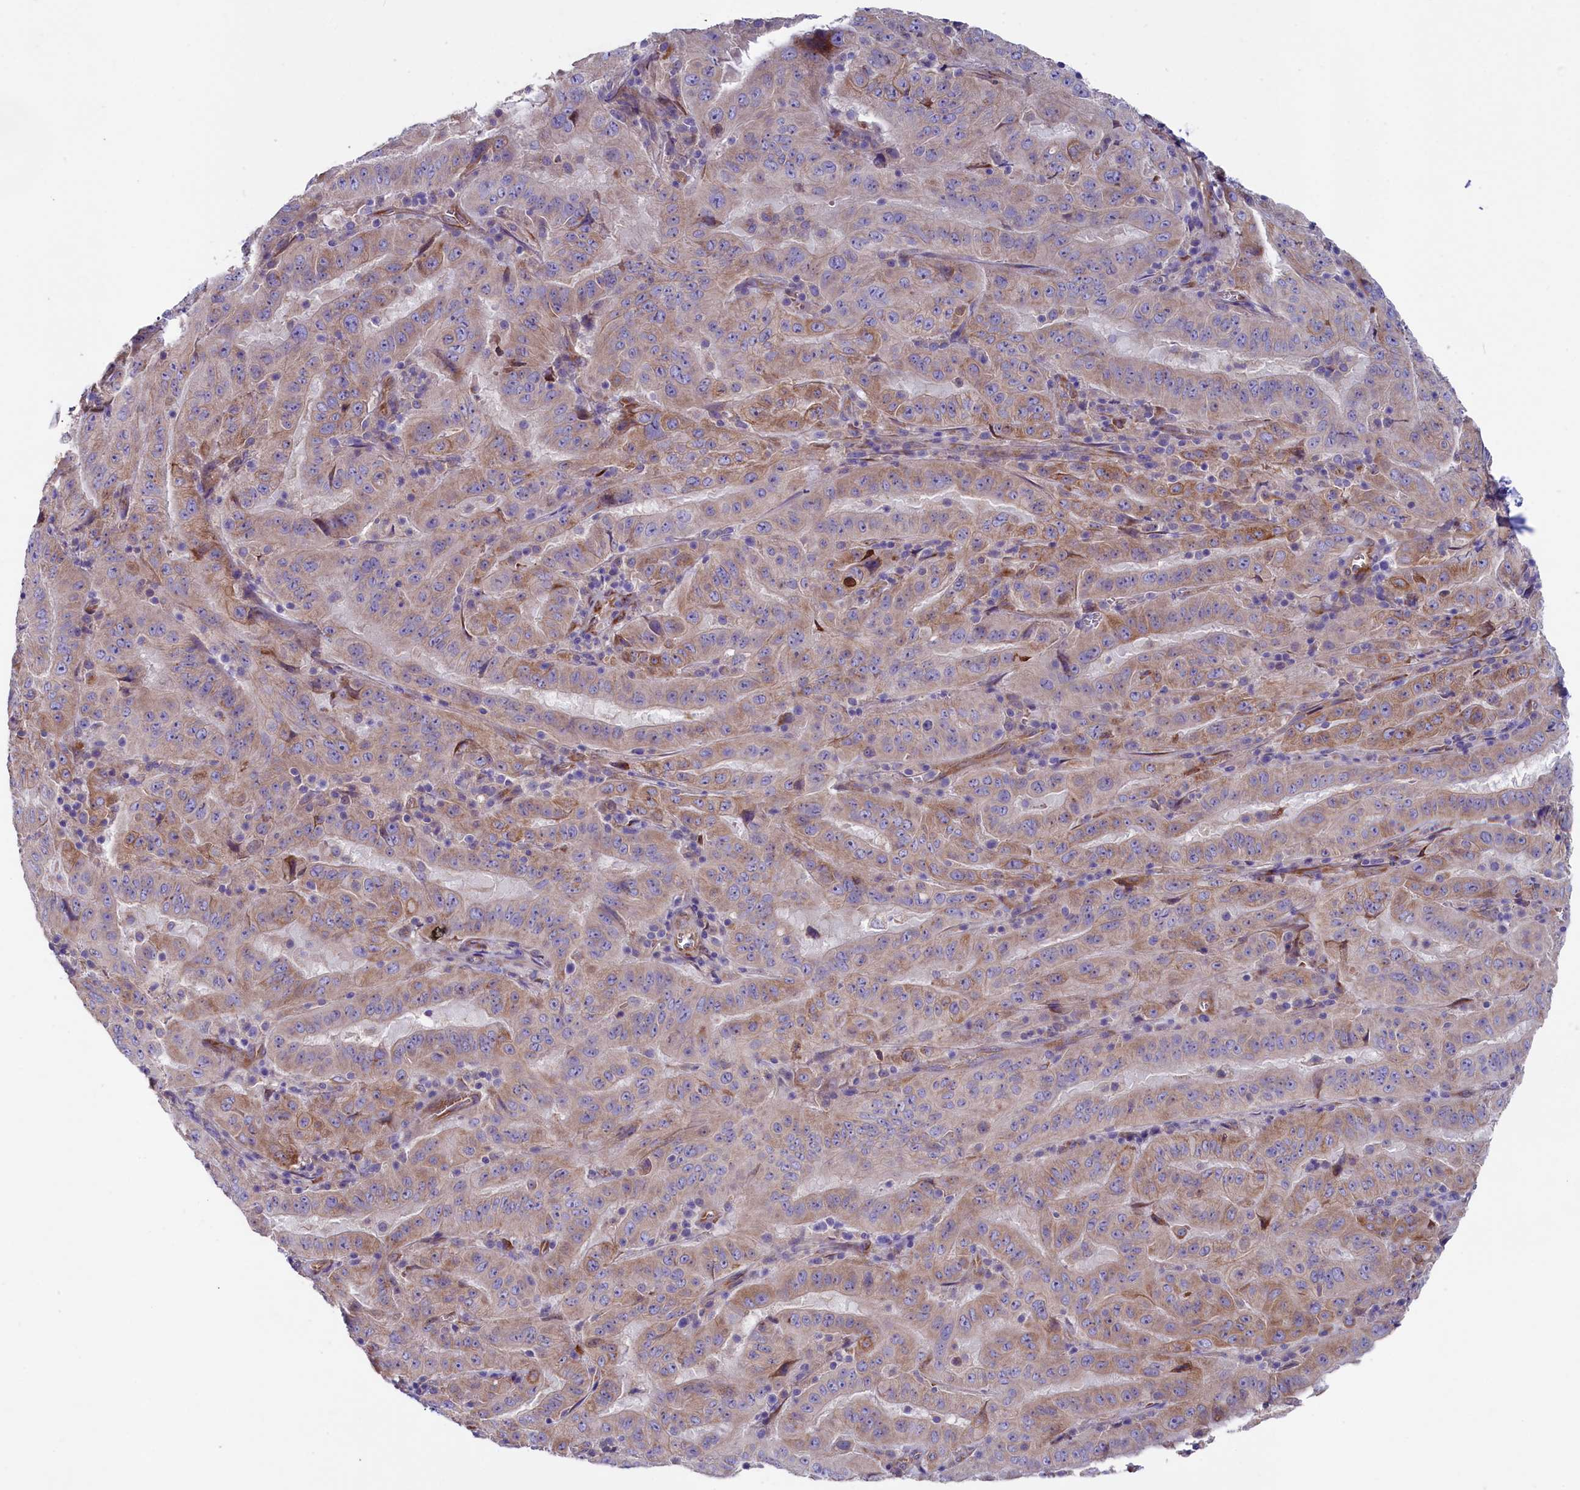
{"staining": {"intensity": "weak", "quantity": "25%-75%", "location": "cytoplasmic/membranous"}, "tissue": "pancreatic cancer", "cell_type": "Tumor cells", "image_type": "cancer", "snomed": [{"axis": "morphology", "description": "Adenocarcinoma, NOS"}, {"axis": "topography", "description": "Pancreas"}], "caption": "The immunohistochemical stain shows weak cytoplasmic/membranous expression in tumor cells of pancreatic adenocarcinoma tissue. (Brightfield microscopy of DAB IHC at high magnification).", "gene": "GPR108", "patient": {"sex": "male", "age": 63}}